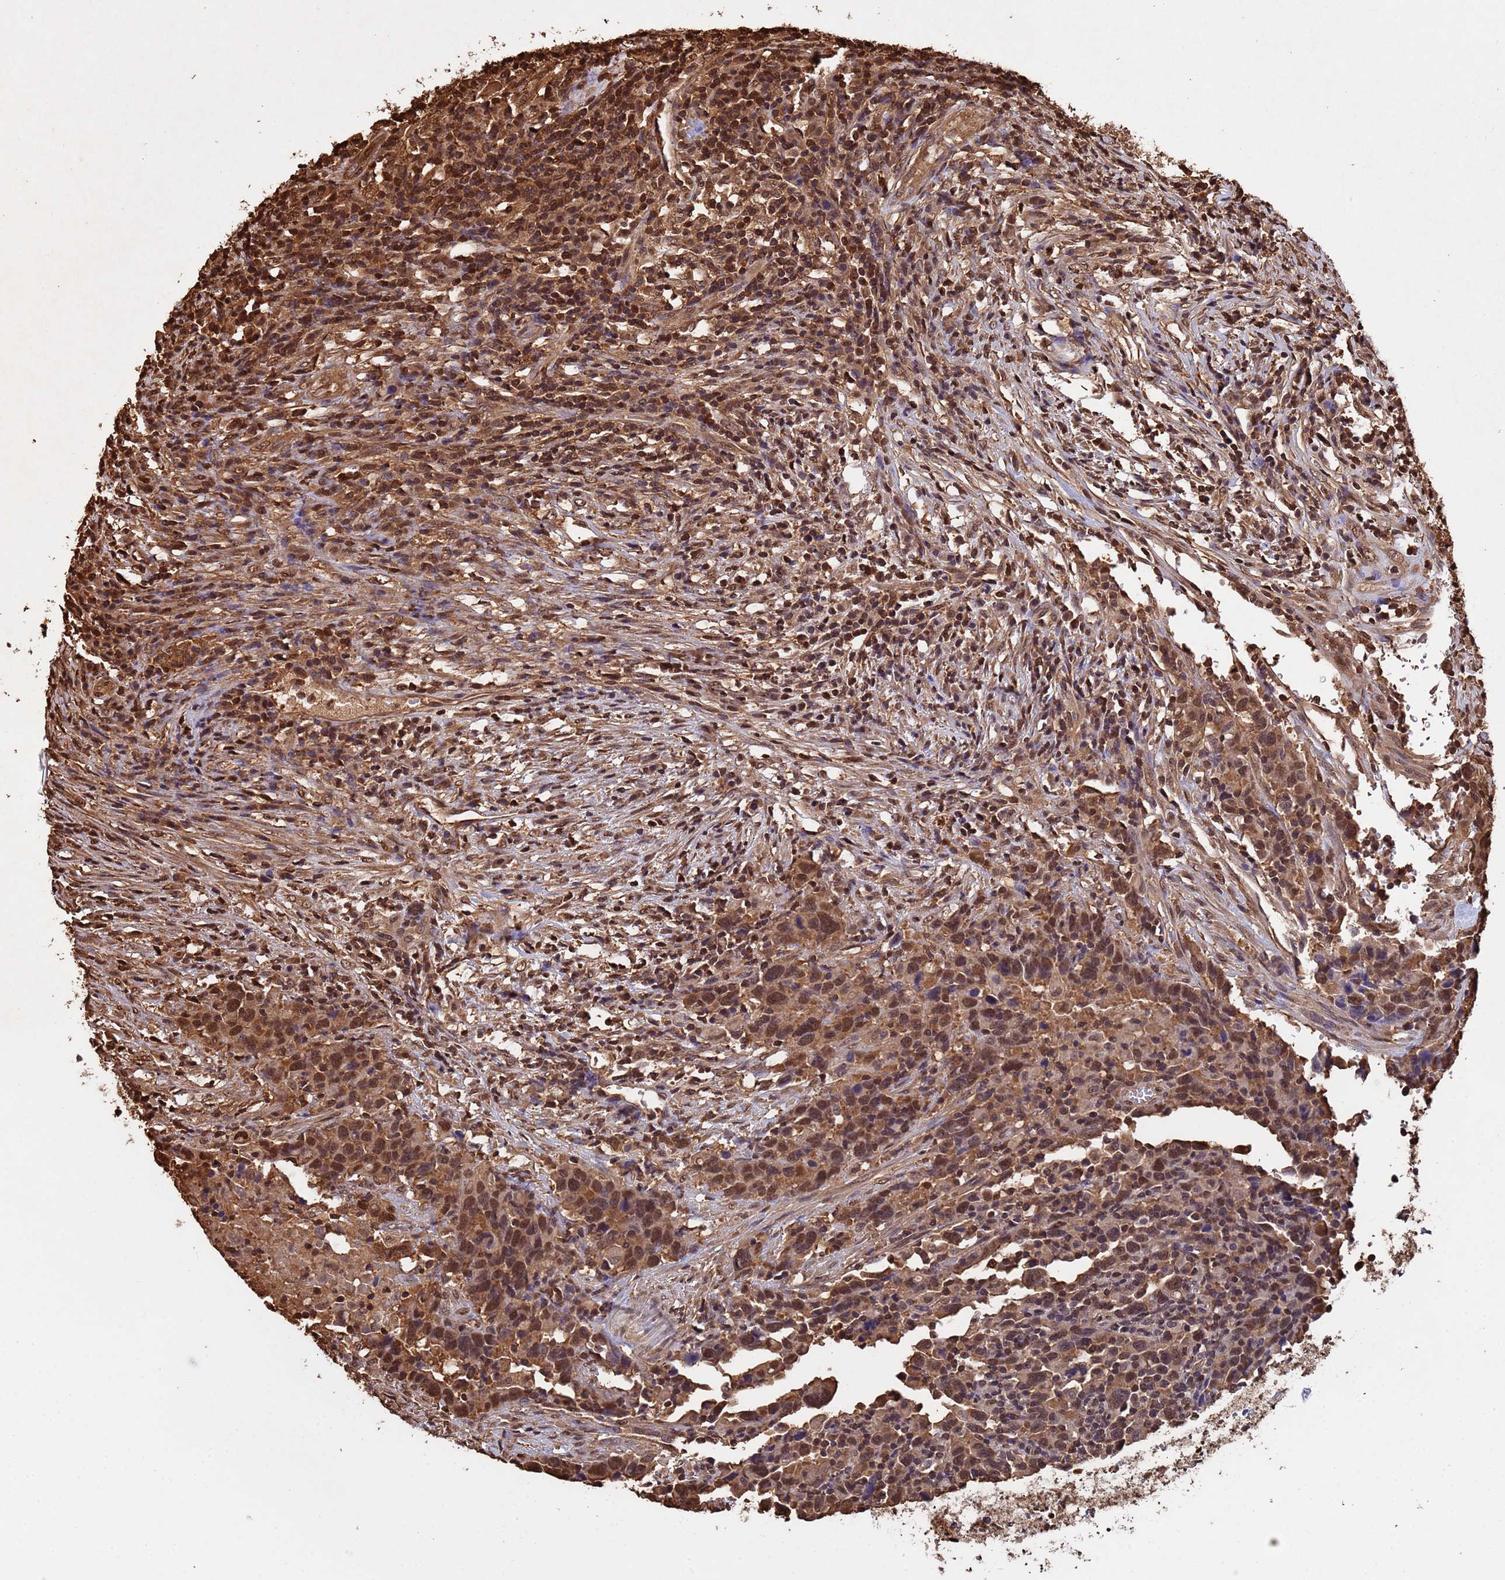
{"staining": {"intensity": "moderate", "quantity": ">75%", "location": "cytoplasmic/membranous,nuclear"}, "tissue": "urothelial cancer", "cell_type": "Tumor cells", "image_type": "cancer", "snomed": [{"axis": "morphology", "description": "Urothelial carcinoma, High grade"}, {"axis": "topography", "description": "Urinary bladder"}], "caption": "Moderate cytoplasmic/membranous and nuclear positivity is seen in about >75% of tumor cells in urothelial carcinoma (high-grade). The protein of interest is shown in brown color, while the nuclei are stained blue.", "gene": "SUMO4", "patient": {"sex": "male", "age": 61}}